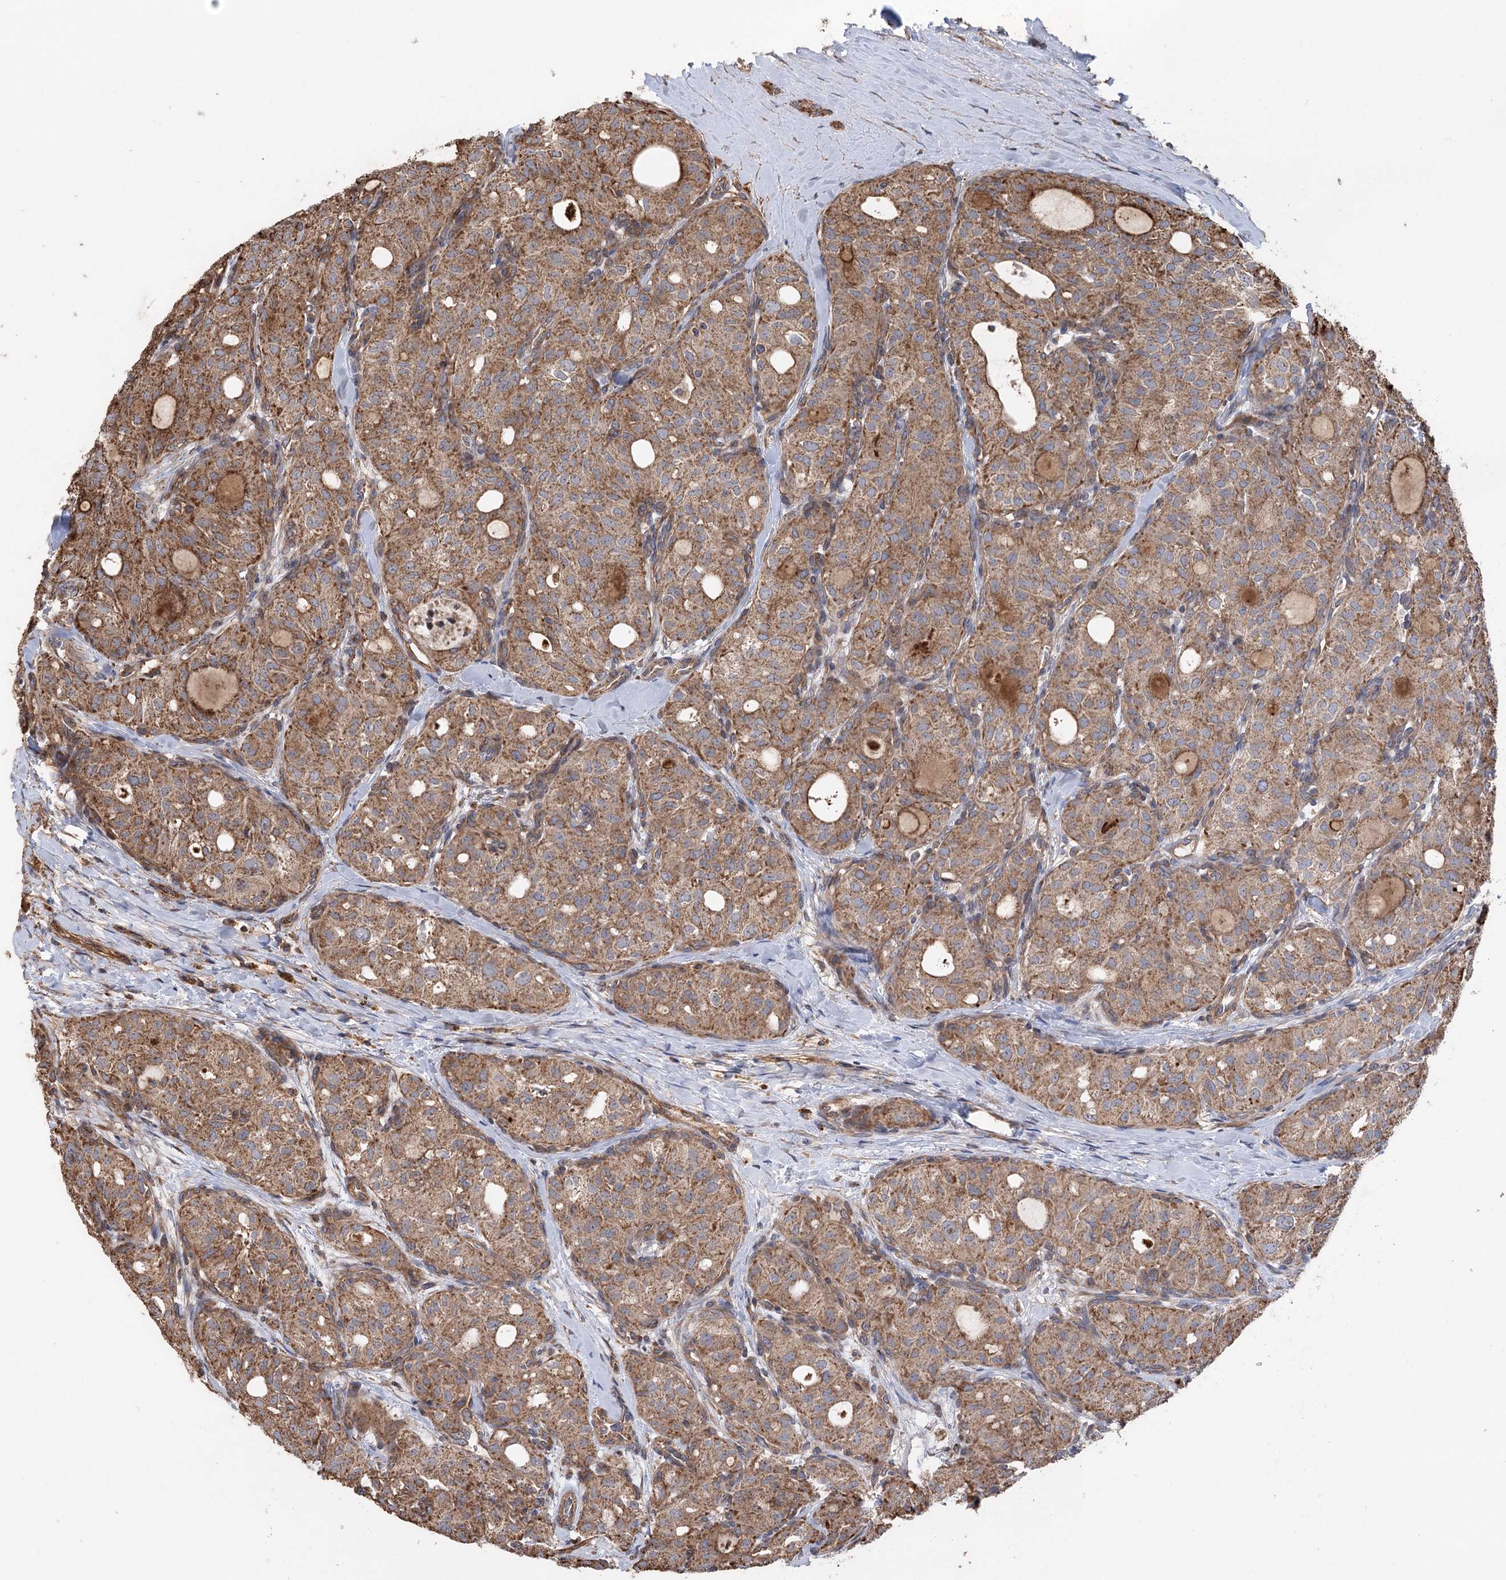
{"staining": {"intensity": "moderate", "quantity": ">75%", "location": "cytoplasmic/membranous"}, "tissue": "thyroid cancer", "cell_type": "Tumor cells", "image_type": "cancer", "snomed": [{"axis": "morphology", "description": "Follicular adenoma carcinoma, NOS"}, {"axis": "topography", "description": "Thyroid gland"}], "caption": "Protein analysis of thyroid follicular adenoma carcinoma tissue reveals moderate cytoplasmic/membranous staining in approximately >75% of tumor cells.", "gene": "RWDD4", "patient": {"sex": "male", "age": 75}}